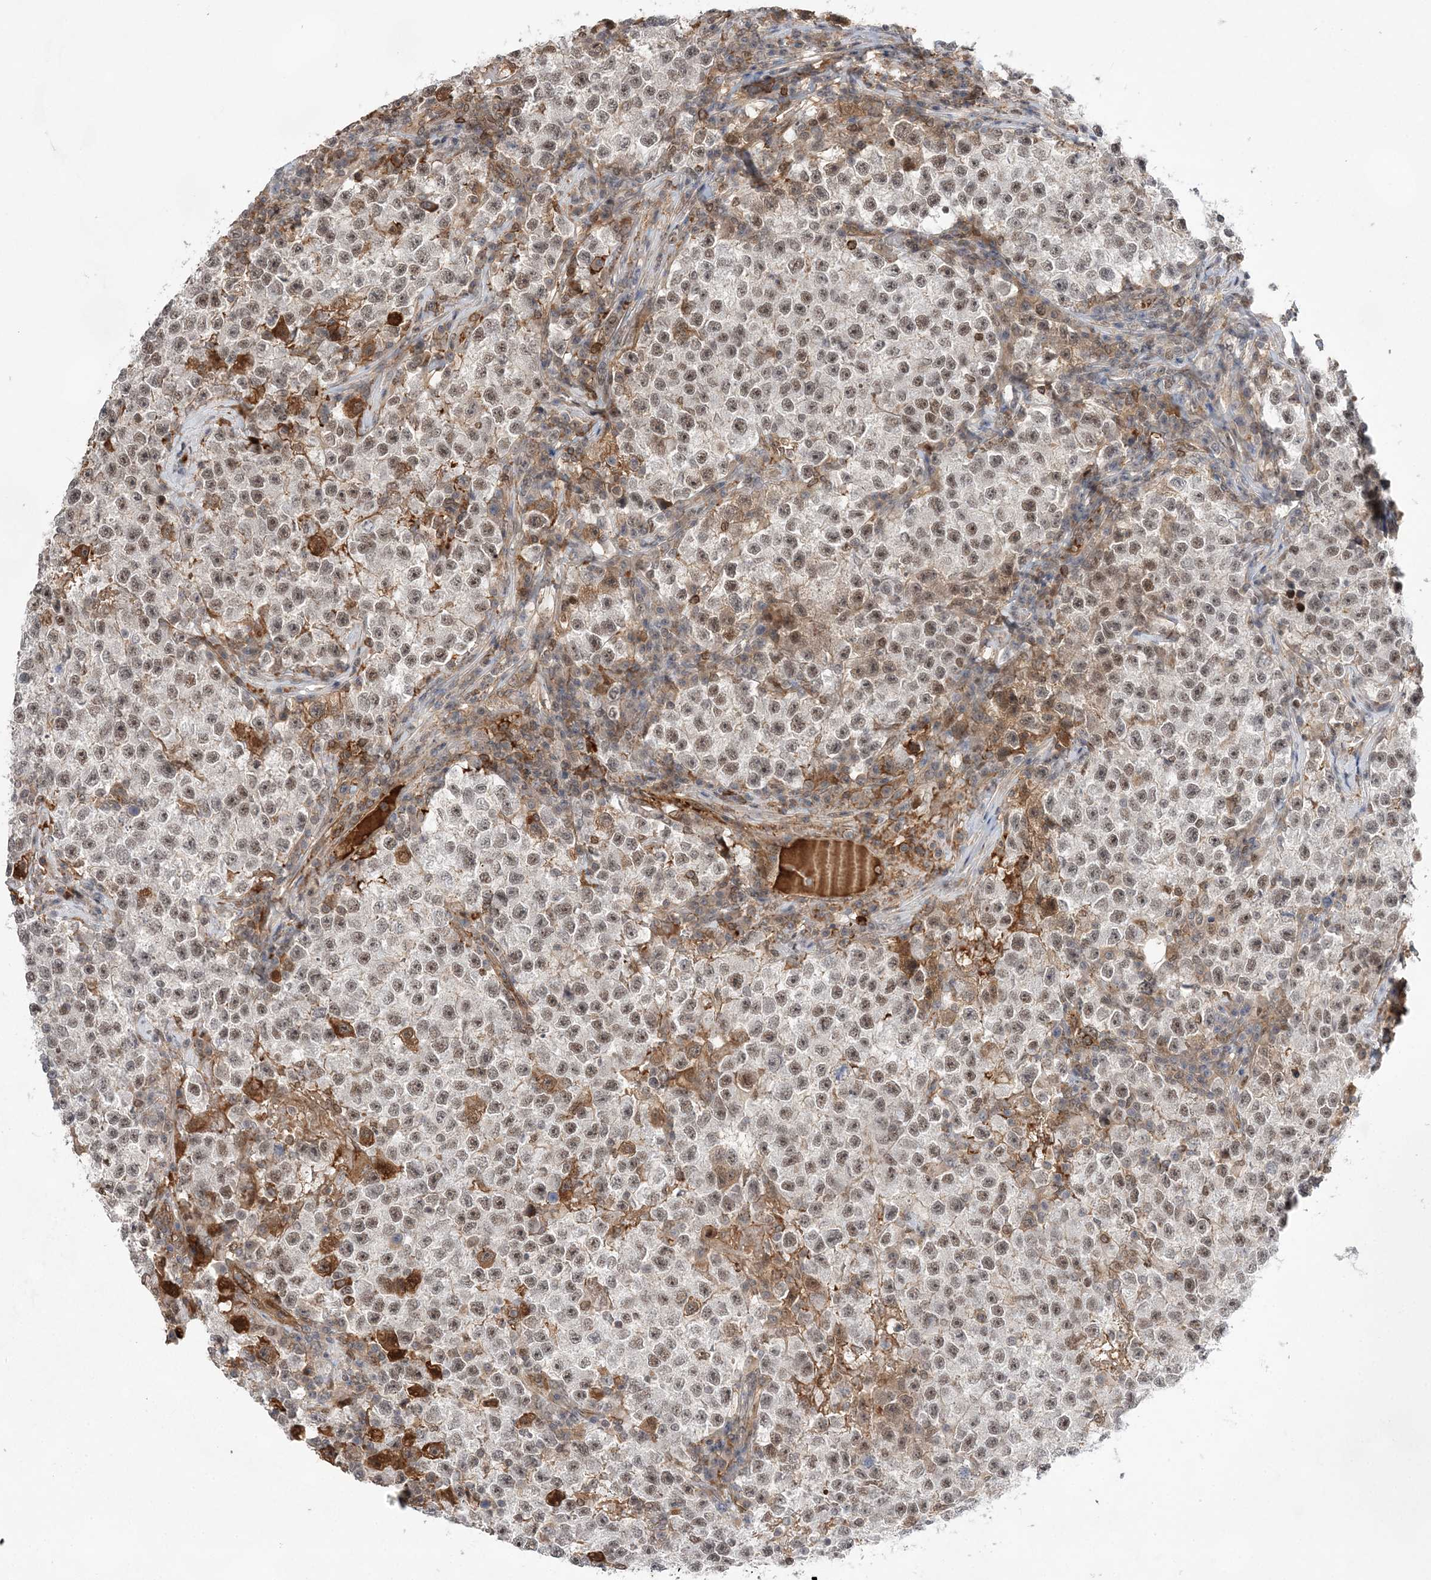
{"staining": {"intensity": "weak", "quantity": ">75%", "location": "nuclear"}, "tissue": "testis cancer", "cell_type": "Tumor cells", "image_type": "cancer", "snomed": [{"axis": "morphology", "description": "Seminoma, NOS"}, {"axis": "topography", "description": "Testis"}], "caption": "Tumor cells display low levels of weak nuclear expression in about >75% of cells in testis cancer (seminoma). The staining was performed using DAB, with brown indicating positive protein expression. Nuclei are stained blue with hematoxylin.", "gene": "TMEM132B", "patient": {"sex": "male", "age": 22}}